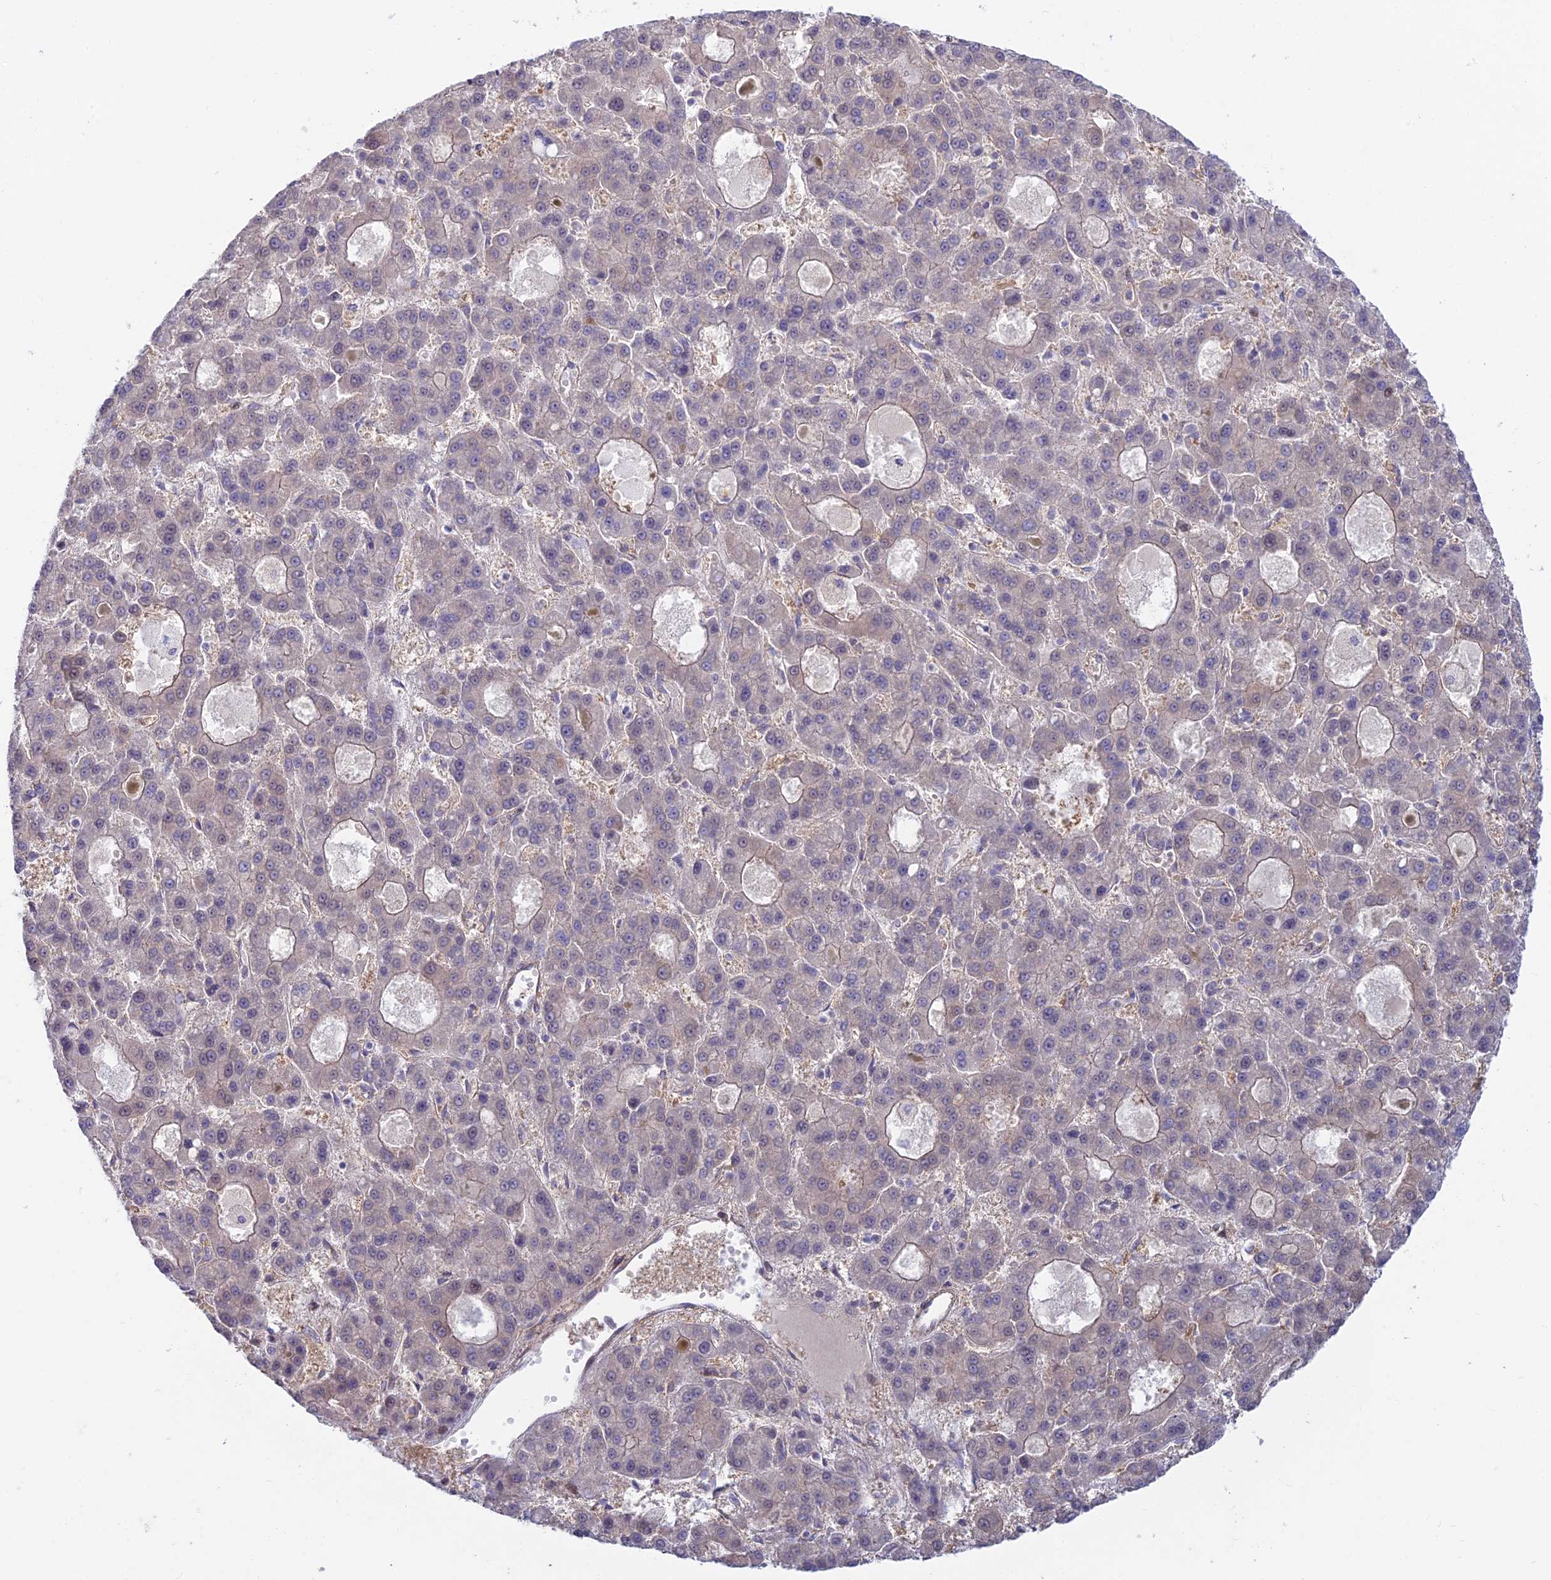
{"staining": {"intensity": "negative", "quantity": "none", "location": "none"}, "tissue": "liver cancer", "cell_type": "Tumor cells", "image_type": "cancer", "snomed": [{"axis": "morphology", "description": "Carcinoma, Hepatocellular, NOS"}, {"axis": "topography", "description": "Liver"}], "caption": "This is a histopathology image of immunohistochemistry staining of hepatocellular carcinoma (liver), which shows no staining in tumor cells.", "gene": "KCNAB1", "patient": {"sex": "male", "age": 70}}